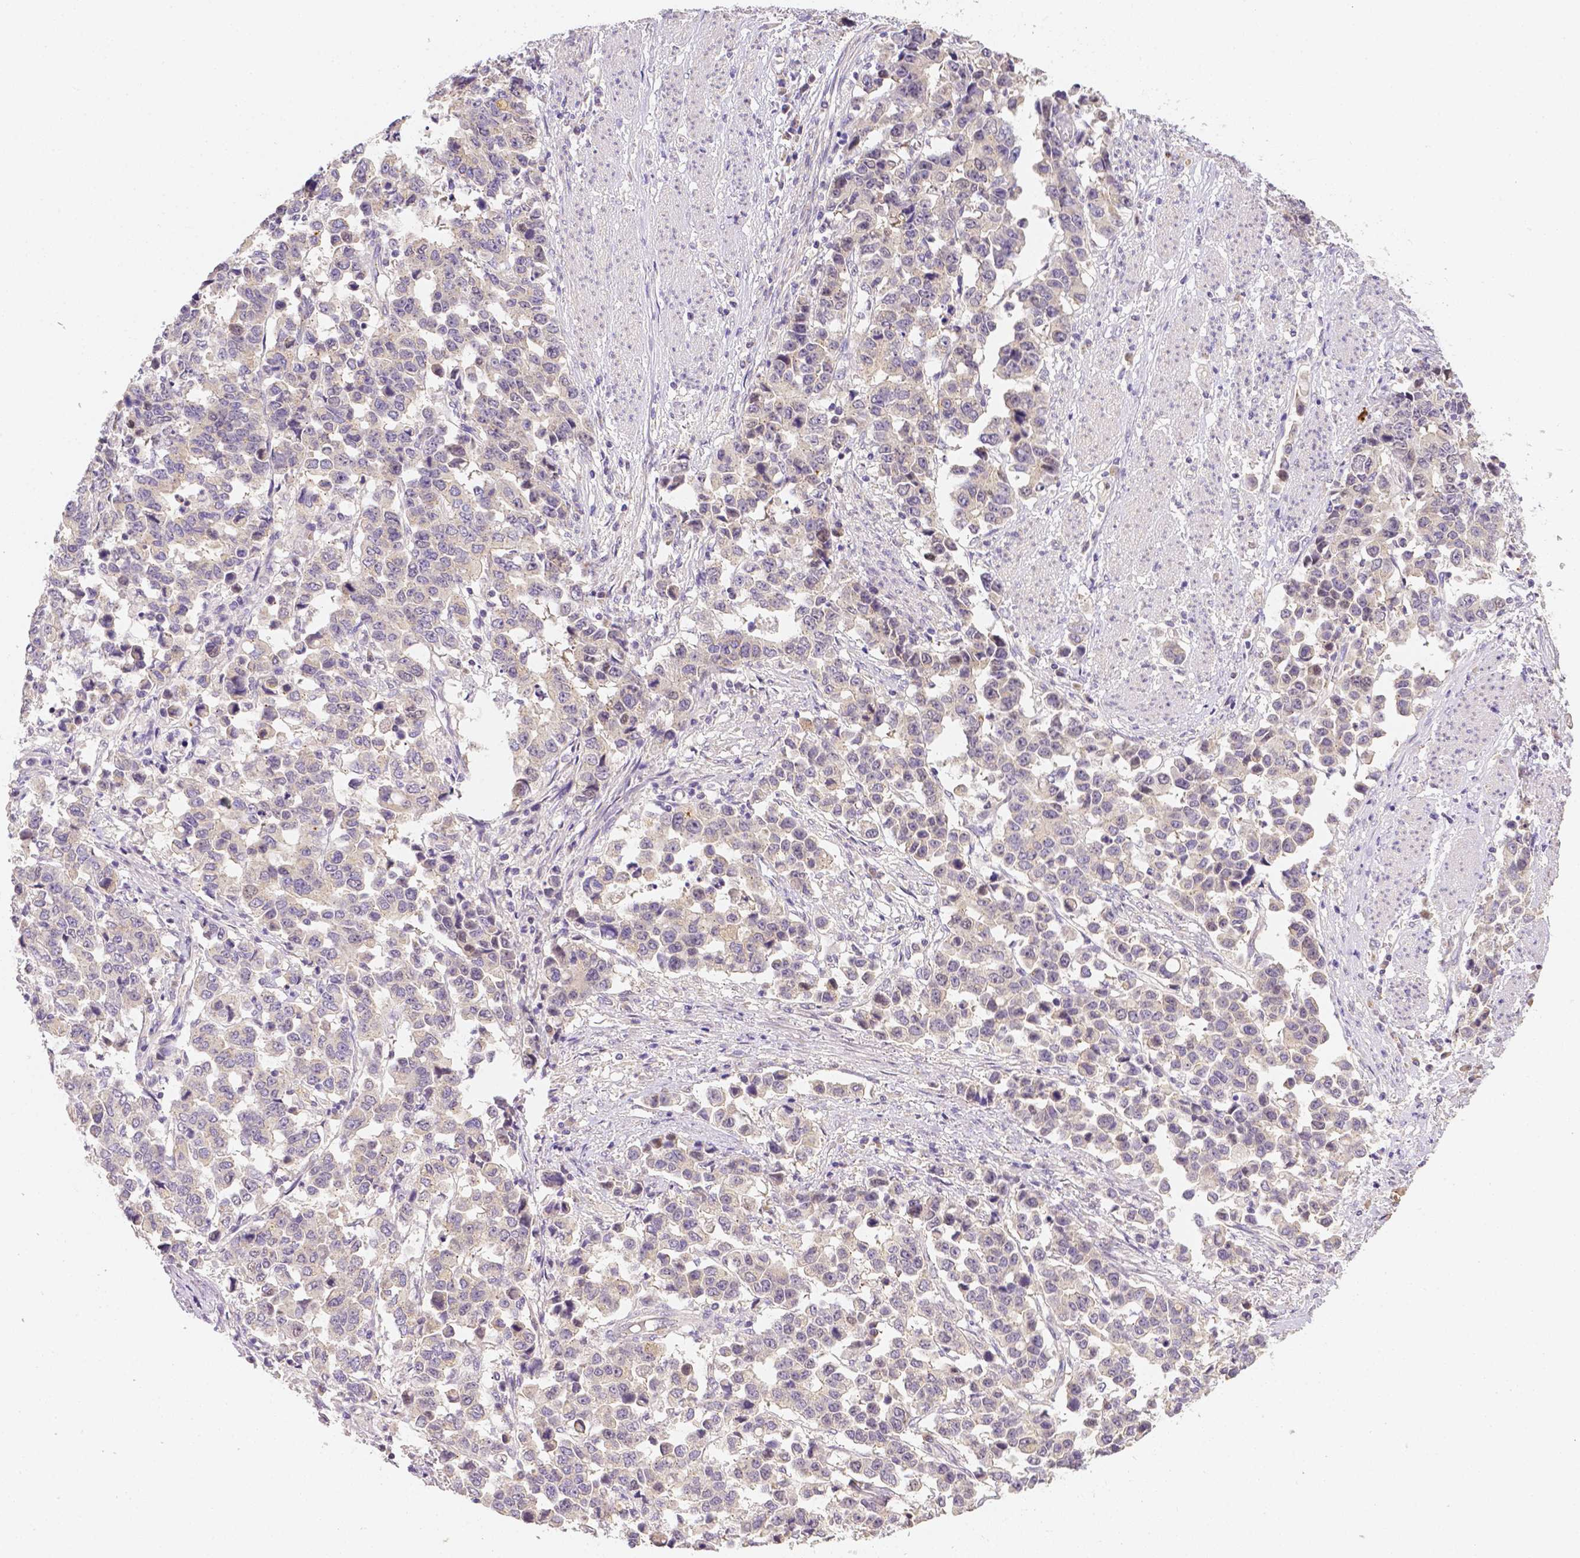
{"staining": {"intensity": "negative", "quantity": "none", "location": "none"}, "tissue": "stomach cancer", "cell_type": "Tumor cells", "image_type": "cancer", "snomed": [{"axis": "morphology", "description": "Adenocarcinoma, NOS"}, {"axis": "topography", "description": "Stomach, upper"}], "caption": "This is a micrograph of immunohistochemistry (IHC) staining of stomach cancer (adenocarcinoma), which shows no staining in tumor cells.", "gene": "C10orf67", "patient": {"sex": "male", "age": 69}}